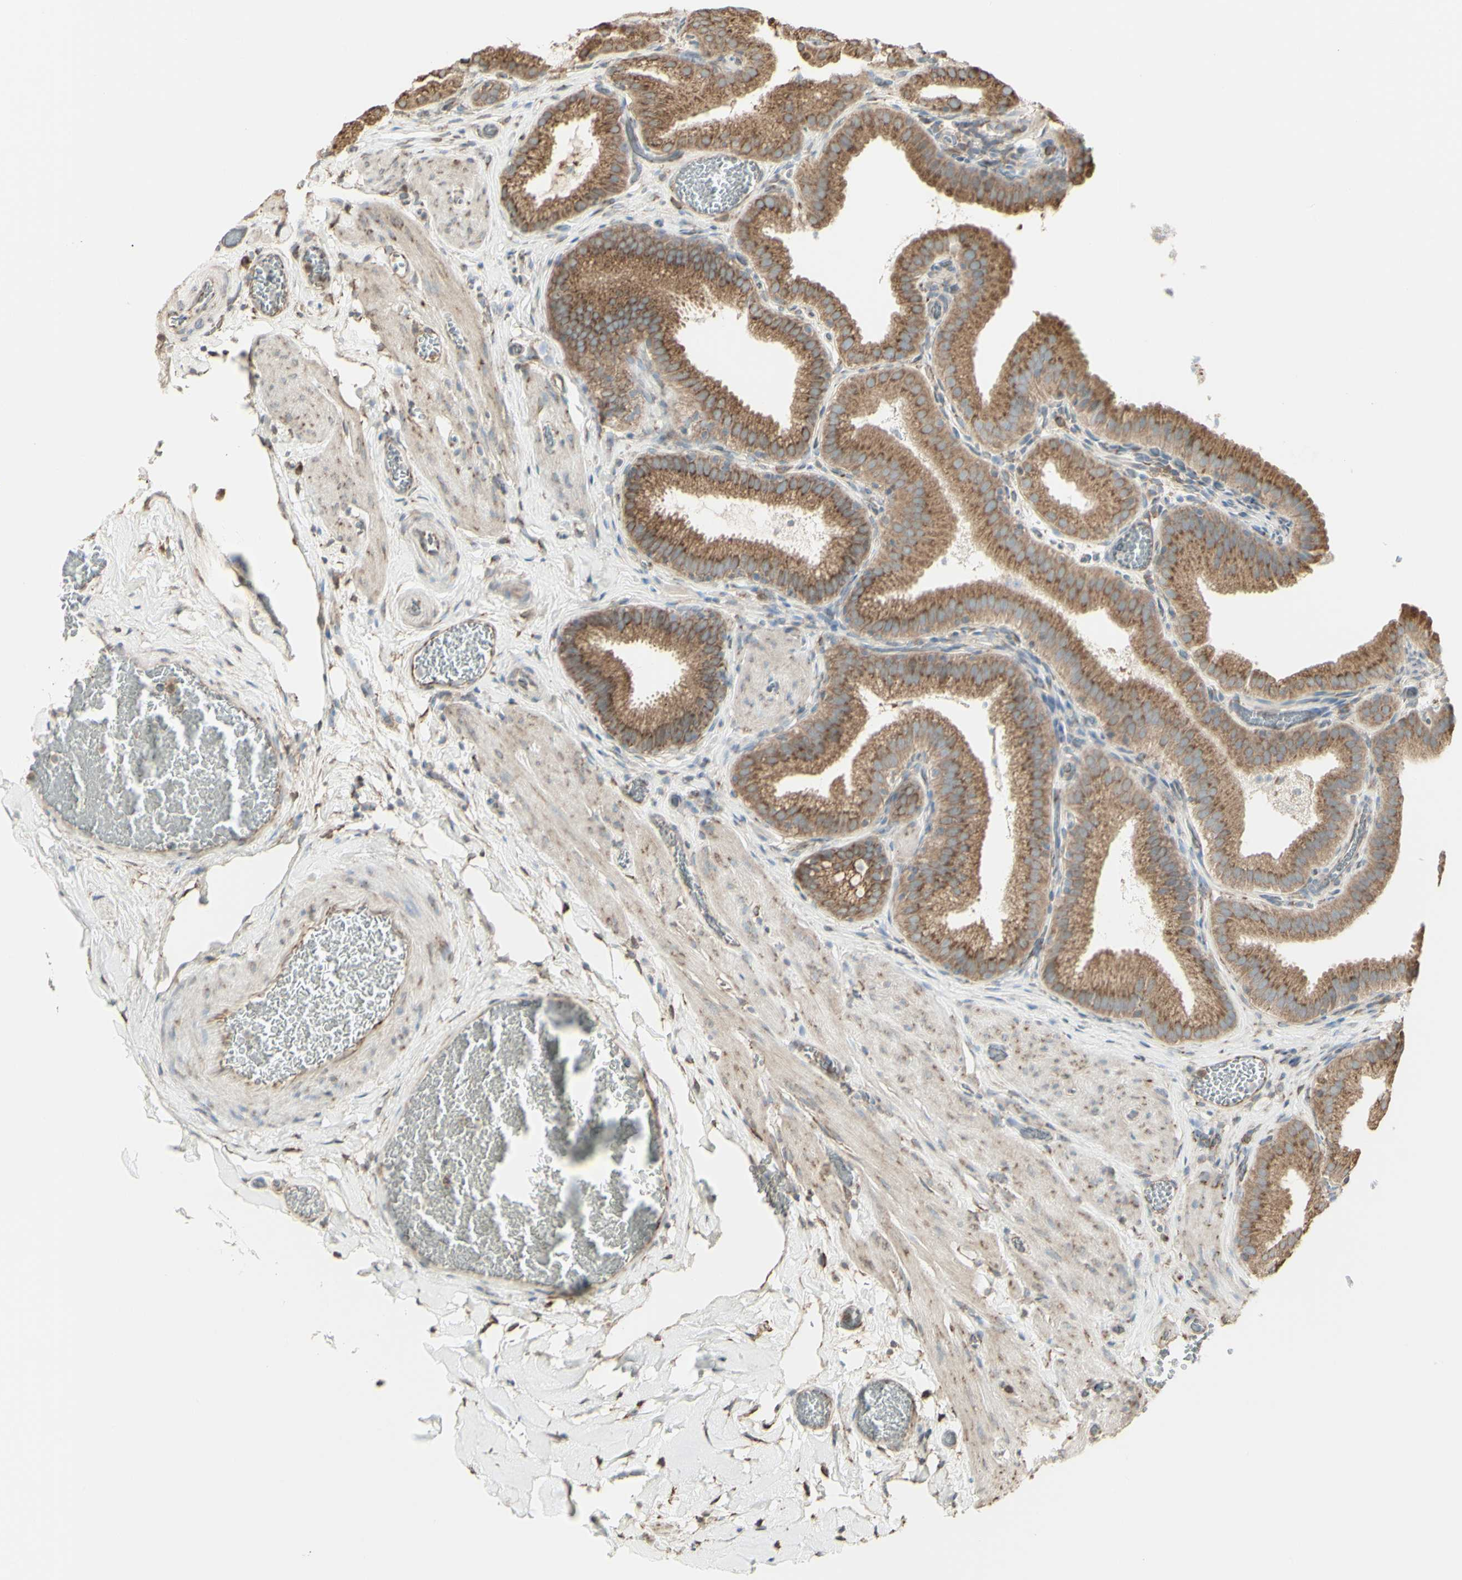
{"staining": {"intensity": "moderate", "quantity": ">75%", "location": "cytoplasmic/membranous"}, "tissue": "gallbladder", "cell_type": "Glandular cells", "image_type": "normal", "snomed": [{"axis": "morphology", "description": "Normal tissue, NOS"}, {"axis": "topography", "description": "Gallbladder"}], "caption": "This is a histology image of immunohistochemistry (IHC) staining of unremarkable gallbladder, which shows moderate positivity in the cytoplasmic/membranous of glandular cells.", "gene": "EEF1B2", "patient": {"sex": "male", "age": 54}}